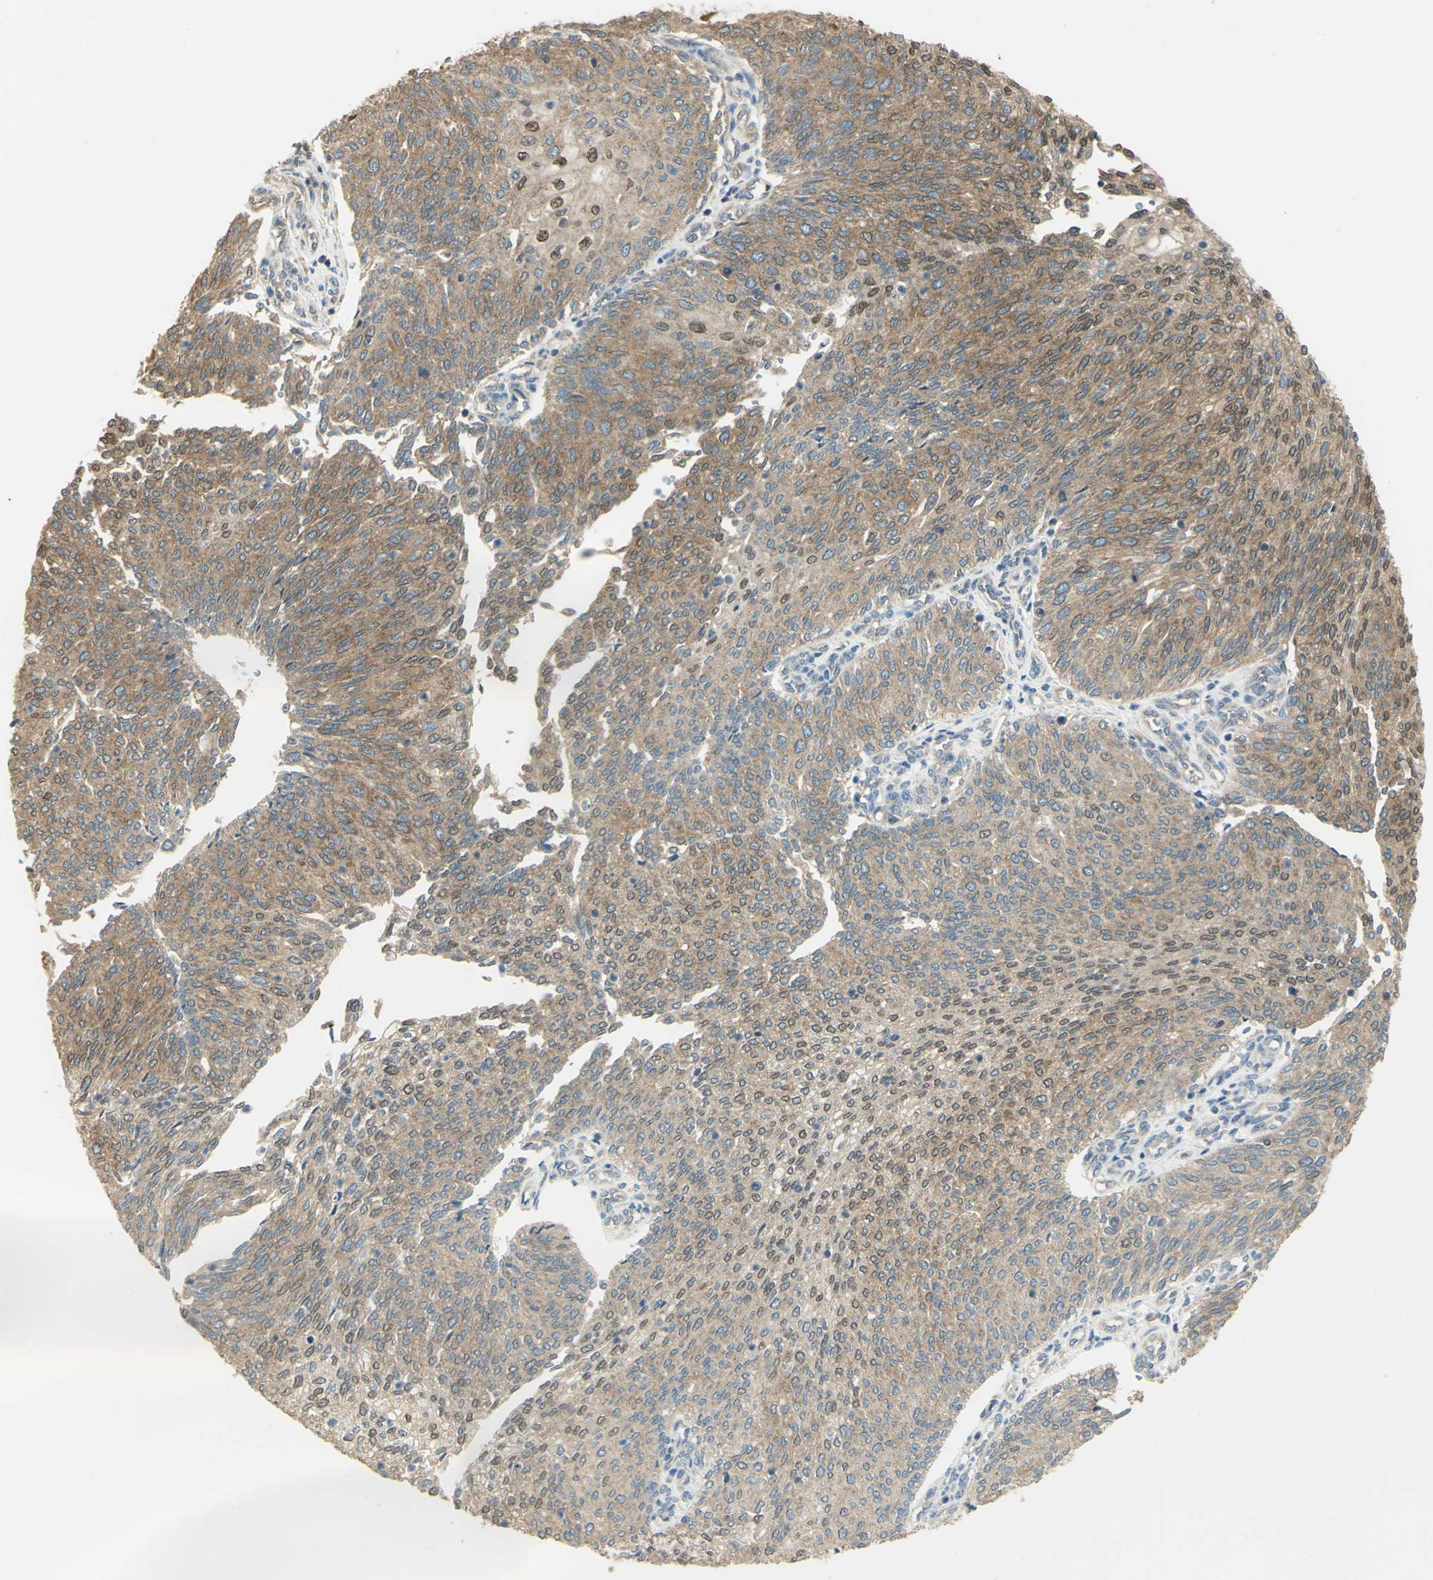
{"staining": {"intensity": "moderate", "quantity": ">75%", "location": "cytoplasmic/membranous,nuclear"}, "tissue": "urothelial cancer", "cell_type": "Tumor cells", "image_type": "cancer", "snomed": [{"axis": "morphology", "description": "Urothelial carcinoma, Low grade"}, {"axis": "topography", "description": "Urinary bladder"}], "caption": "Protein staining by immunohistochemistry (IHC) demonstrates moderate cytoplasmic/membranous and nuclear positivity in approximately >75% of tumor cells in urothelial carcinoma (low-grade).", "gene": "SHC2", "patient": {"sex": "female", "age": 79}}